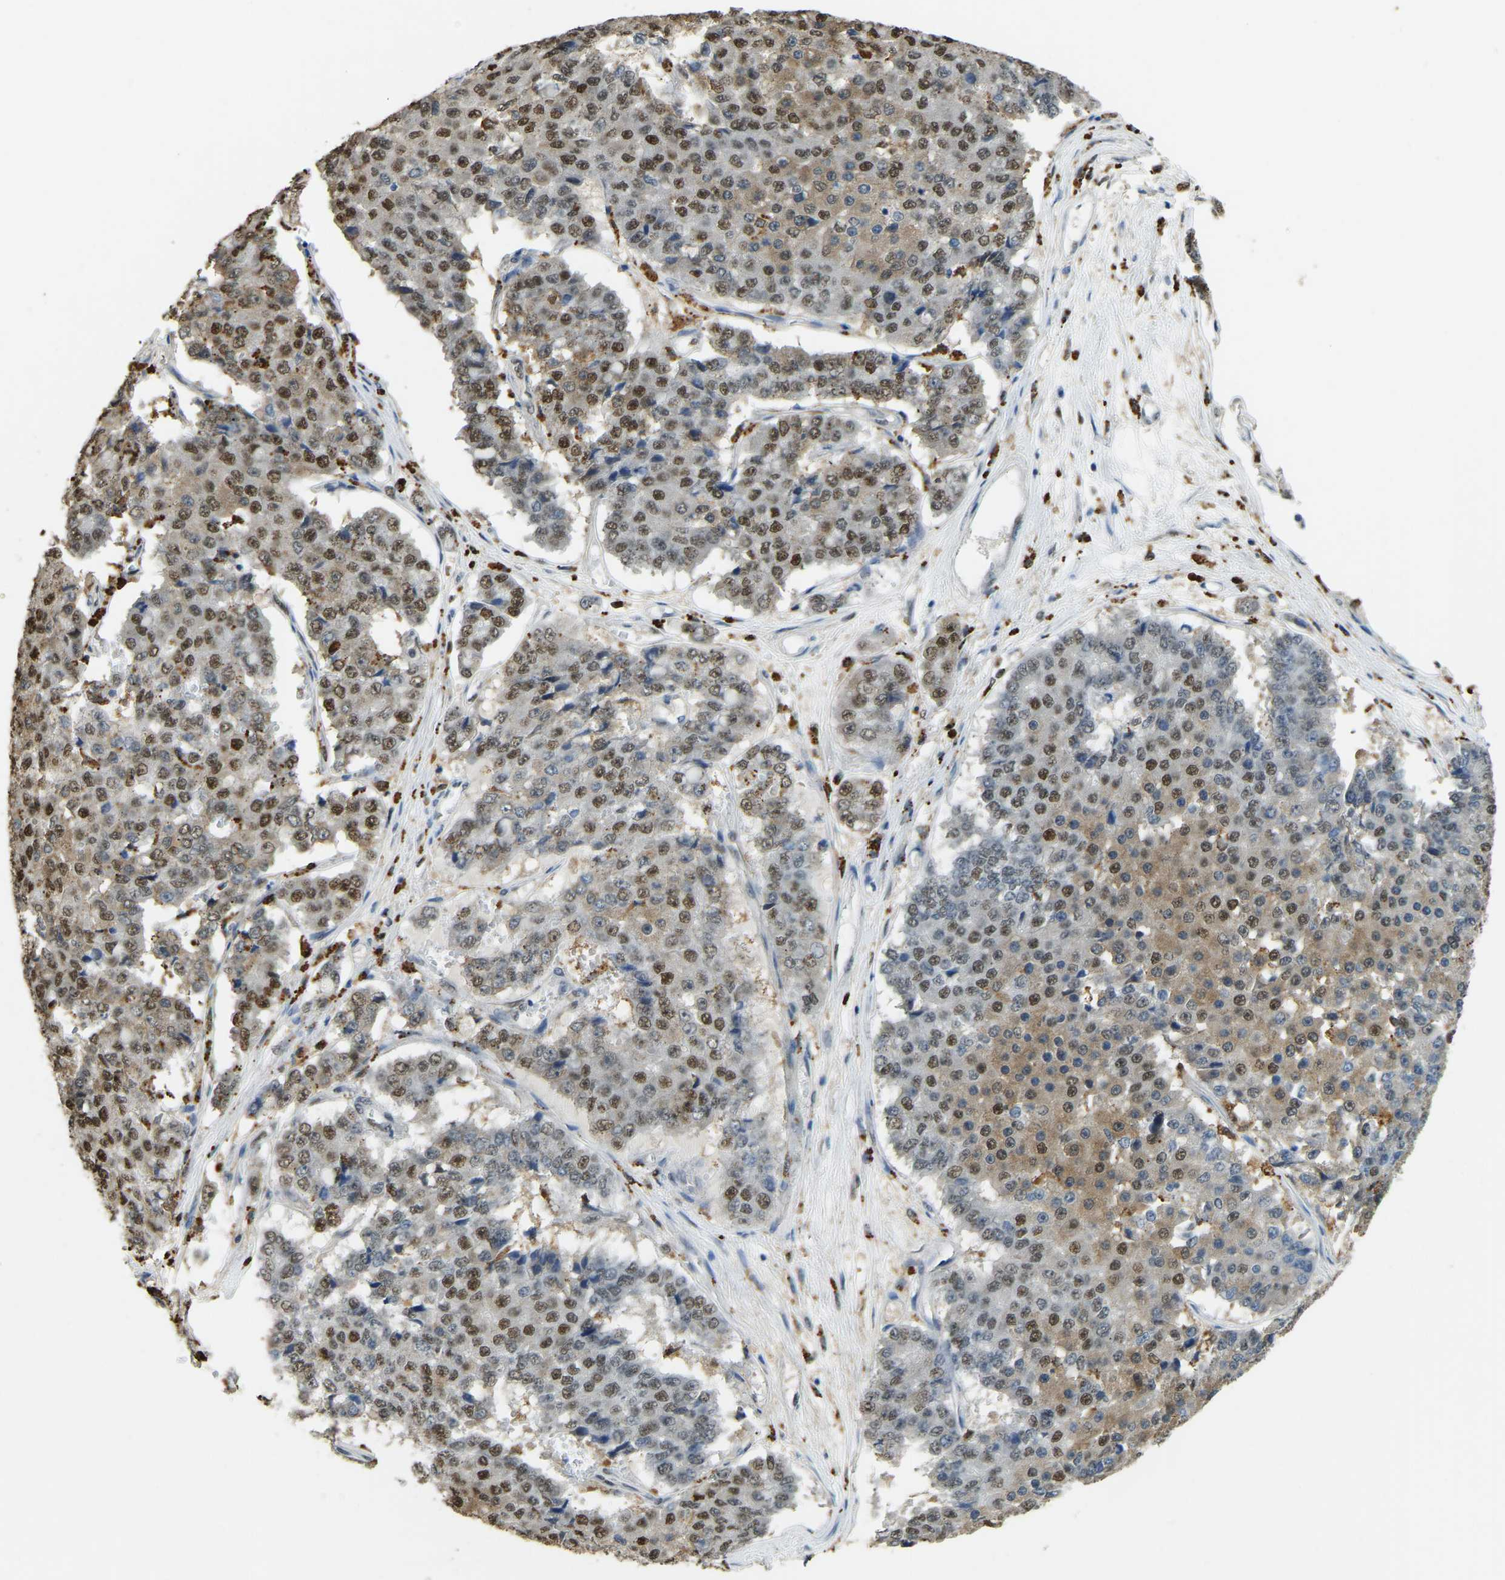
{"staining": {"intensity": "strong", "quantity": "25%-75%", "location": "cytoplasmic/membranous,nuclear"}, "tissue": "pancreatic cancer", "cell_type": "Tumor cells", "image_type": "cancer", "snomed": [{"axis": "morphology", "description": "Adenocarcinoma, NOS"}, {"axis": "topography", "description": "Pancreas"}], "caption": "Protein expression analysis of human pancreatic adenocarcinoma reveals strong cytoplasmic/membranous and nuclear staining in about 25%-75% of tumor cells.", "gene": "NANS", "patient": {"sex": "male", "age": 50}}